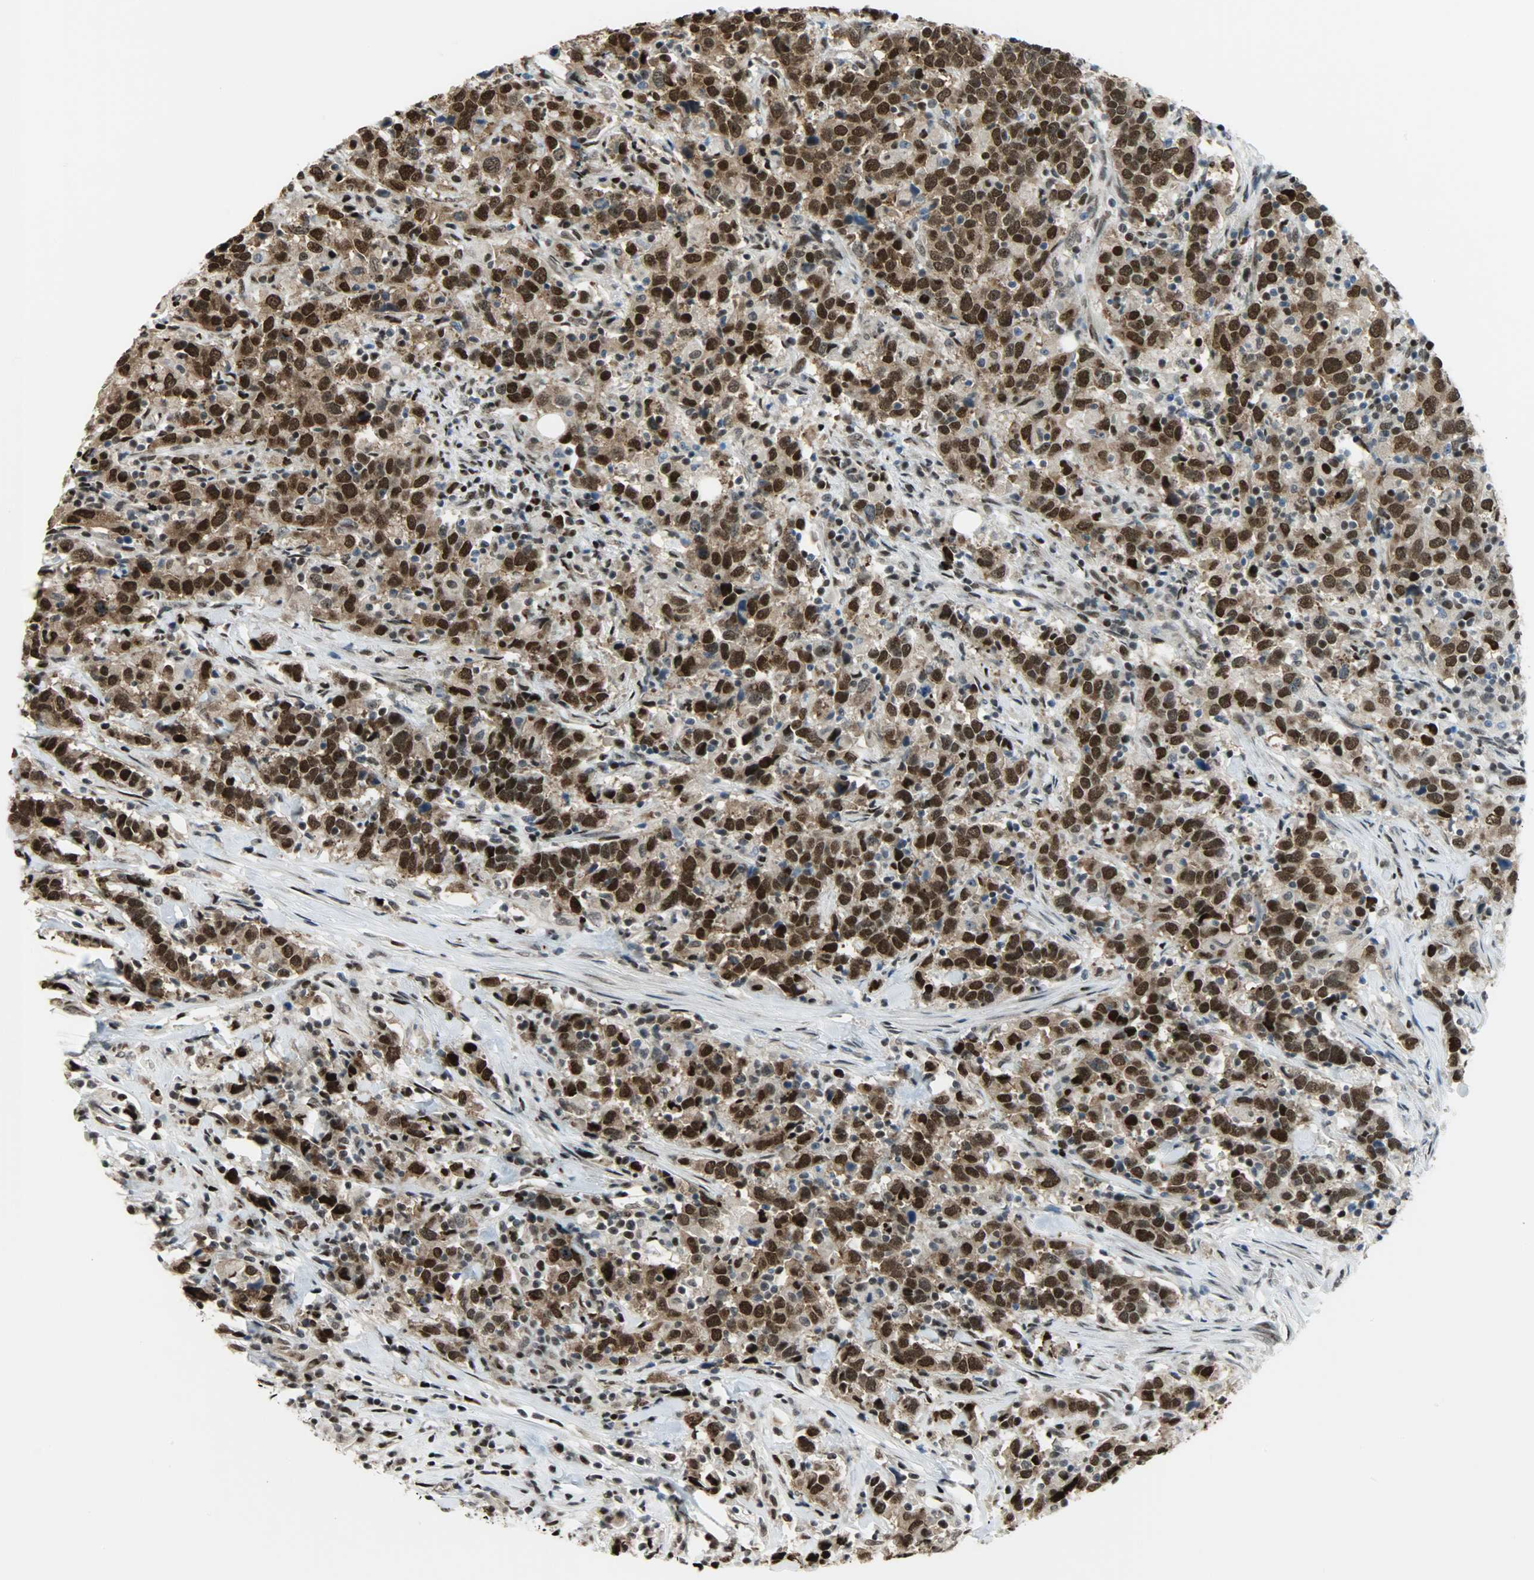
{"staining": {"intensity": "strong", "quantity": ">75%", "location": "cytoplasmic/membranous,nuclear"}, "tissue": "urothelial cancer", "cell_type": "Tumor cells", "image_type": "cancer", "snomed": [{"axis": "morphology", "description": "Urothelial carcinoma, High grade"}, {"axis": "topography", "description": "Urinary bladder"}], "caption": "Human urothelial carcinoma (high-grade) stained with a brown dye shows strong cytoplasmic/membranous and nuclear positive positivity in about >75% of tumor cells.", "gene": "SNAI1", "patient": {"sex": "male", "age": 61}}